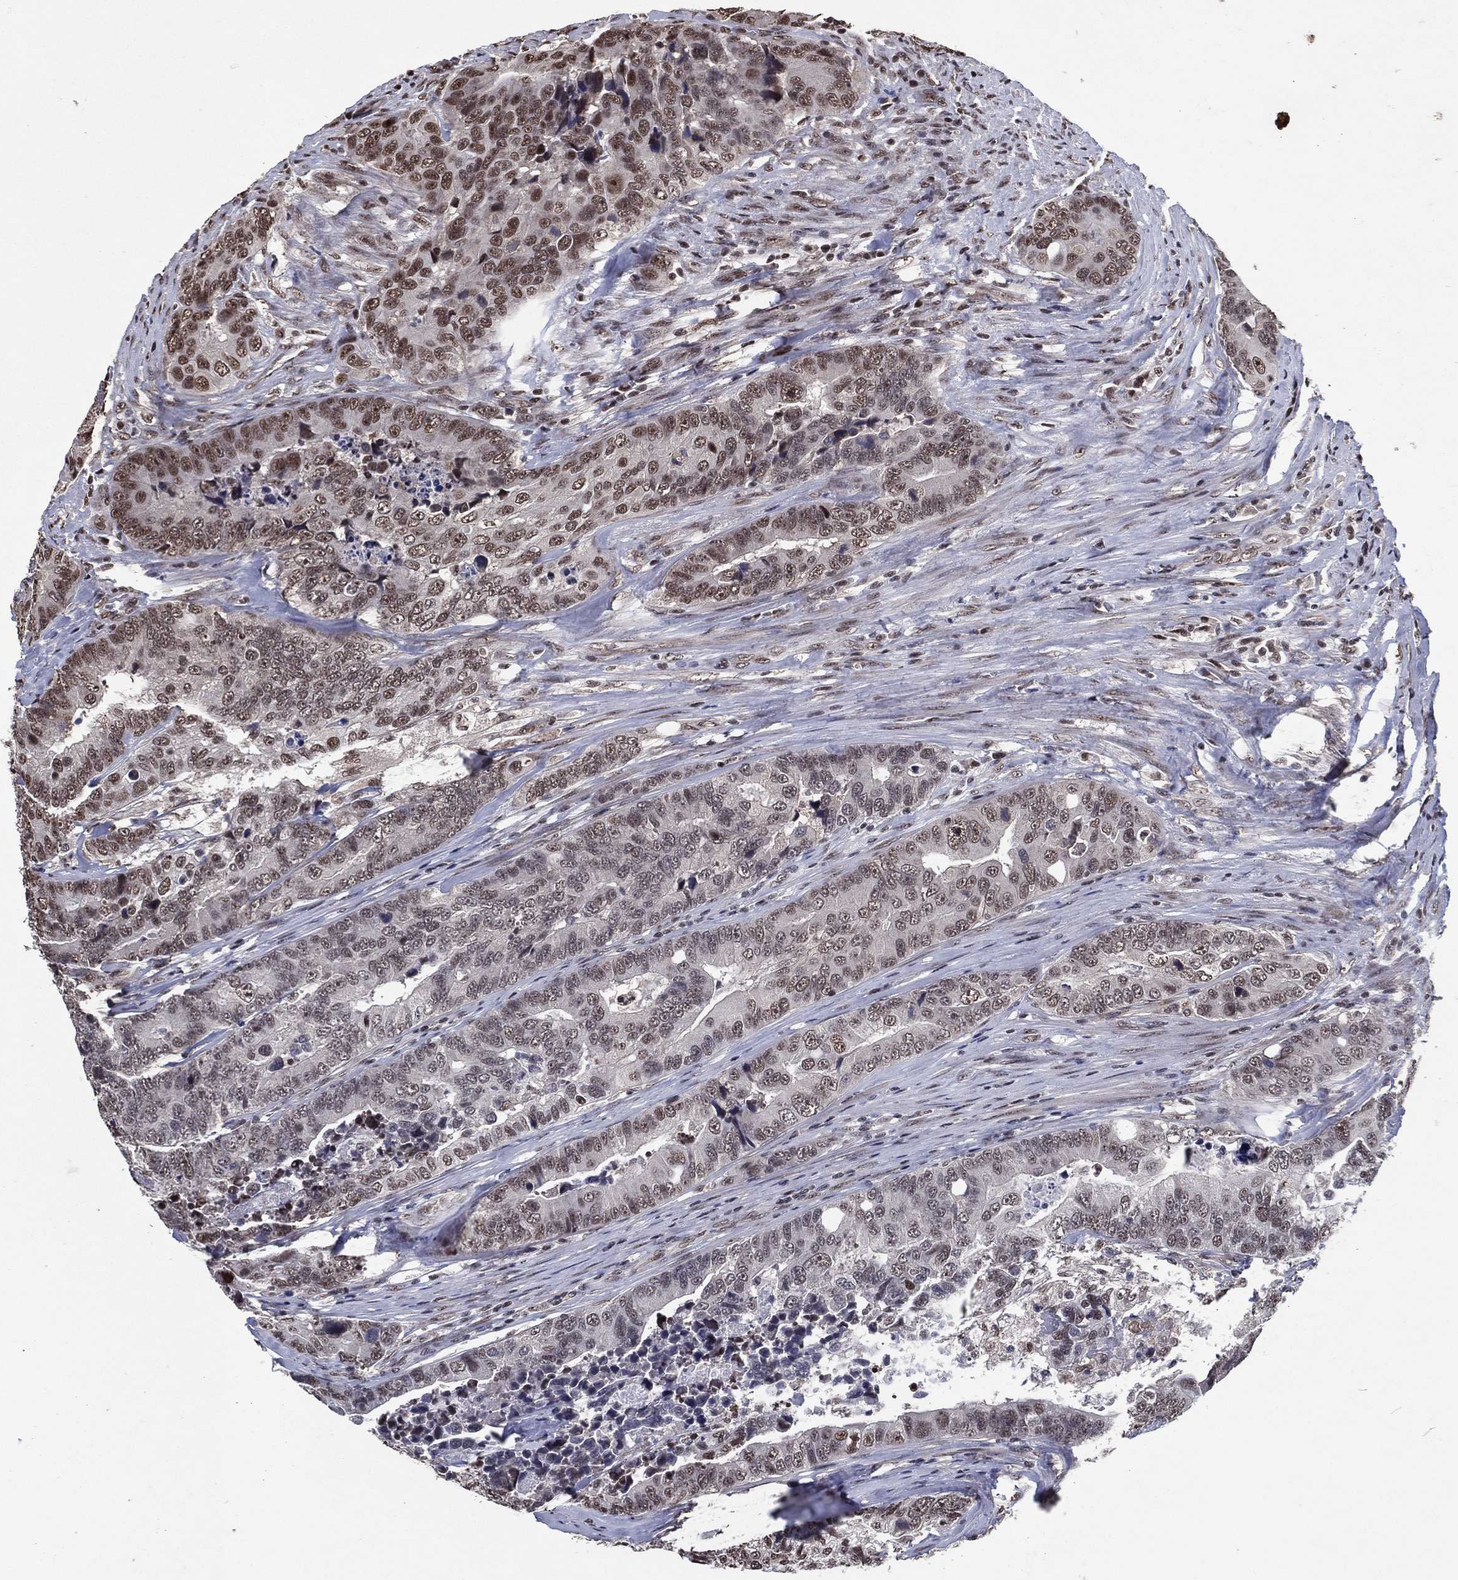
{"staining": {"intensity": "moderate", "quantity": "25%-75%", "location": "nuclear"}, "tissue": "colorectal cancer", "cell_type": "Tumor cells", "image_type": "cancer", "snomed": [{"axis": "morphology", "description": "Adenocarcinoma, NOS"}, {"axis": "topography", "description": "Colon"}], "caption": "Immunohistochemistry micrograph of human colorectal adenocarcinoma stained for a protein (brown), which shows medium levels of moderate nuclear expression in about 25%-75% of tumor cells.", "gene": "ZBTB42", "patient": {"sex": "female", "age": 72}}